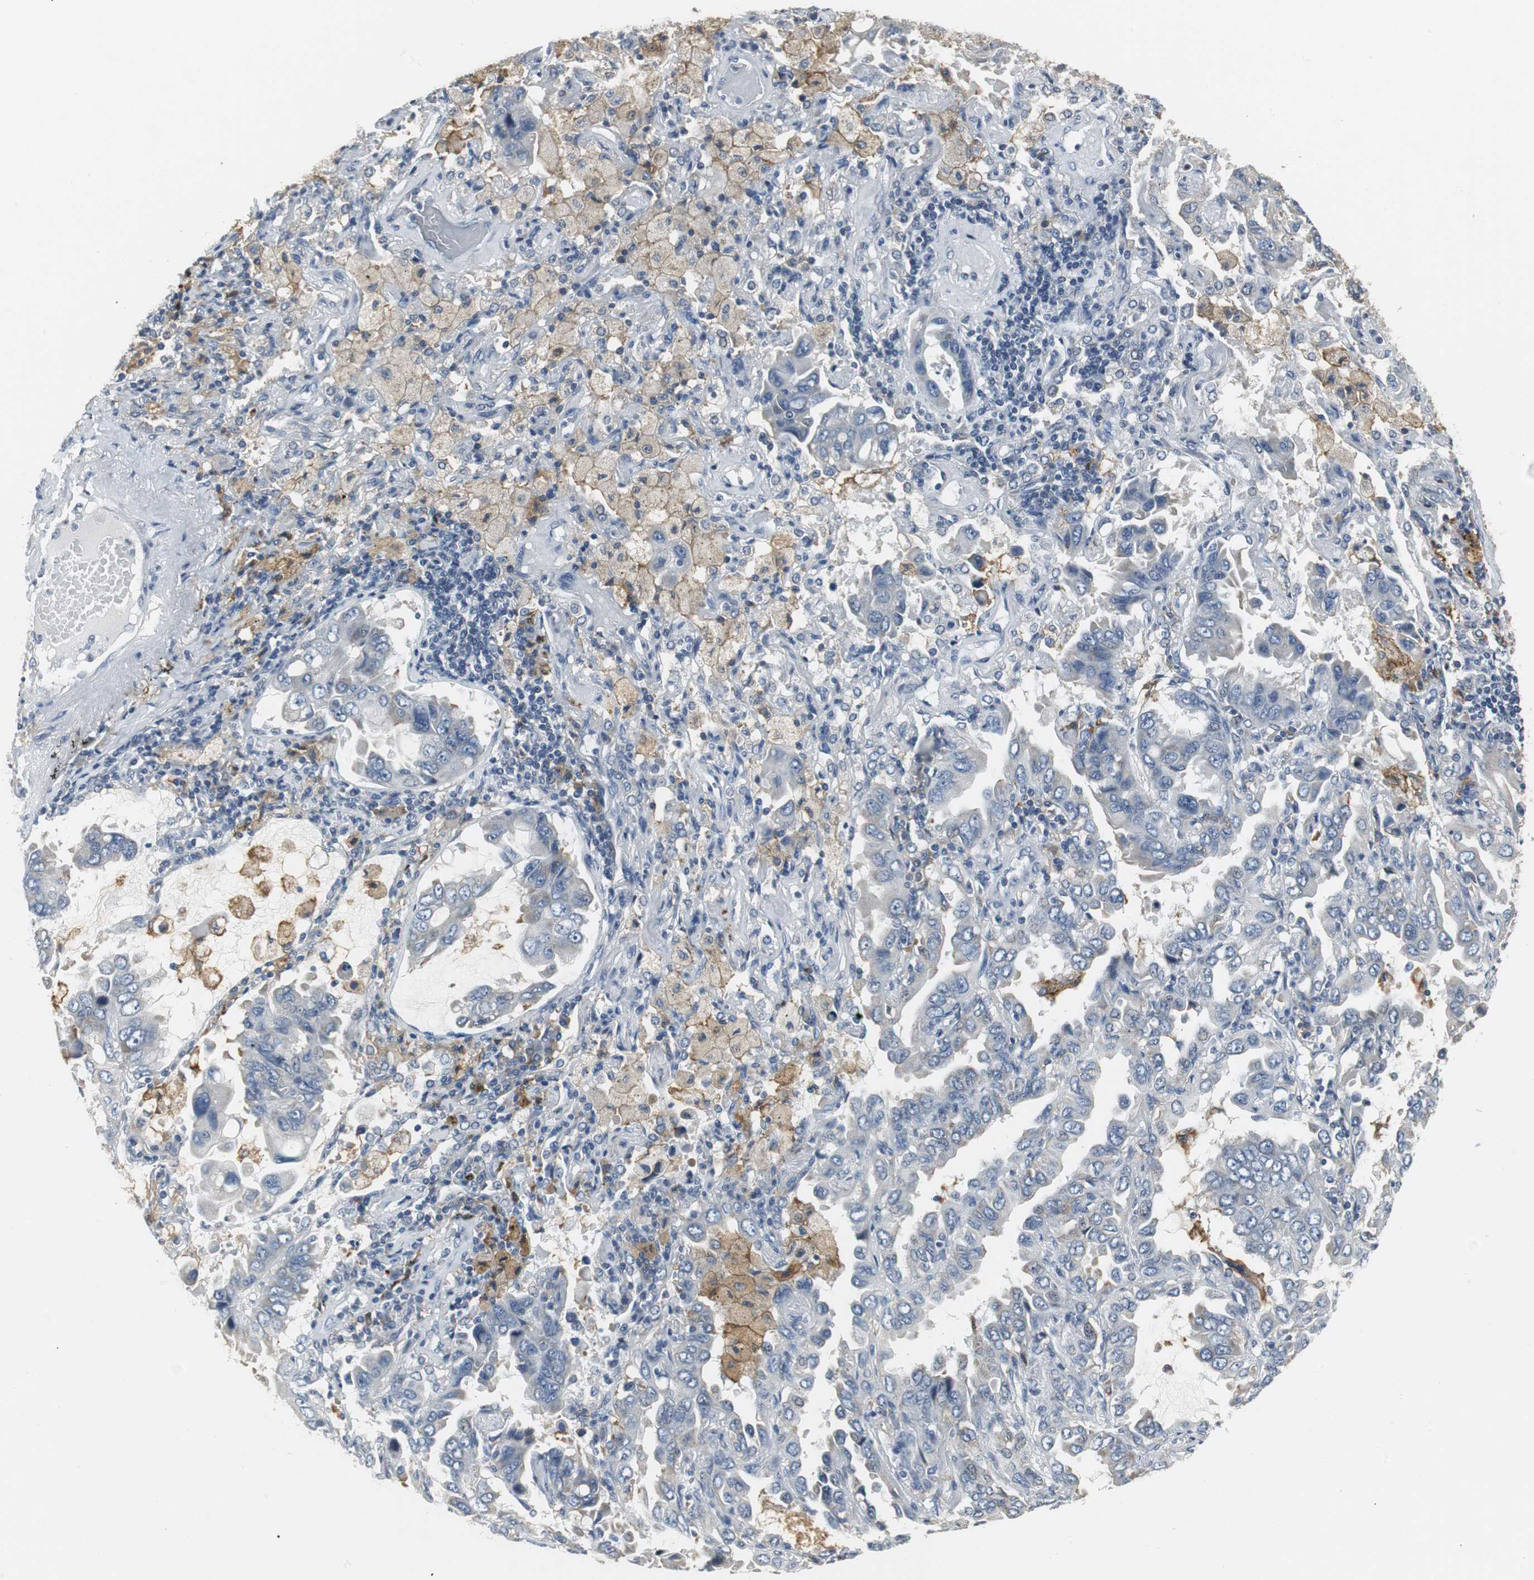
{"staining": {"intensity": "weak", "quantity": "<25%", "location": "cytoplasmic/membranous"}, "tissue": "lung cancer", "cell_type": "Tumor cells", "image_type": "cancer", "snomed": [{"axis": "morphology", "description": "Adenocarcinoma, NOS"}, {"axis": "topography", "description": "Lung"}], "caption": "Immunohistochemistry of human lung adenocarcinoma exhibits no positivity in tumor cells.", "gene": "SLC2A5", "patient": {"sex": "male", "age": 64}}